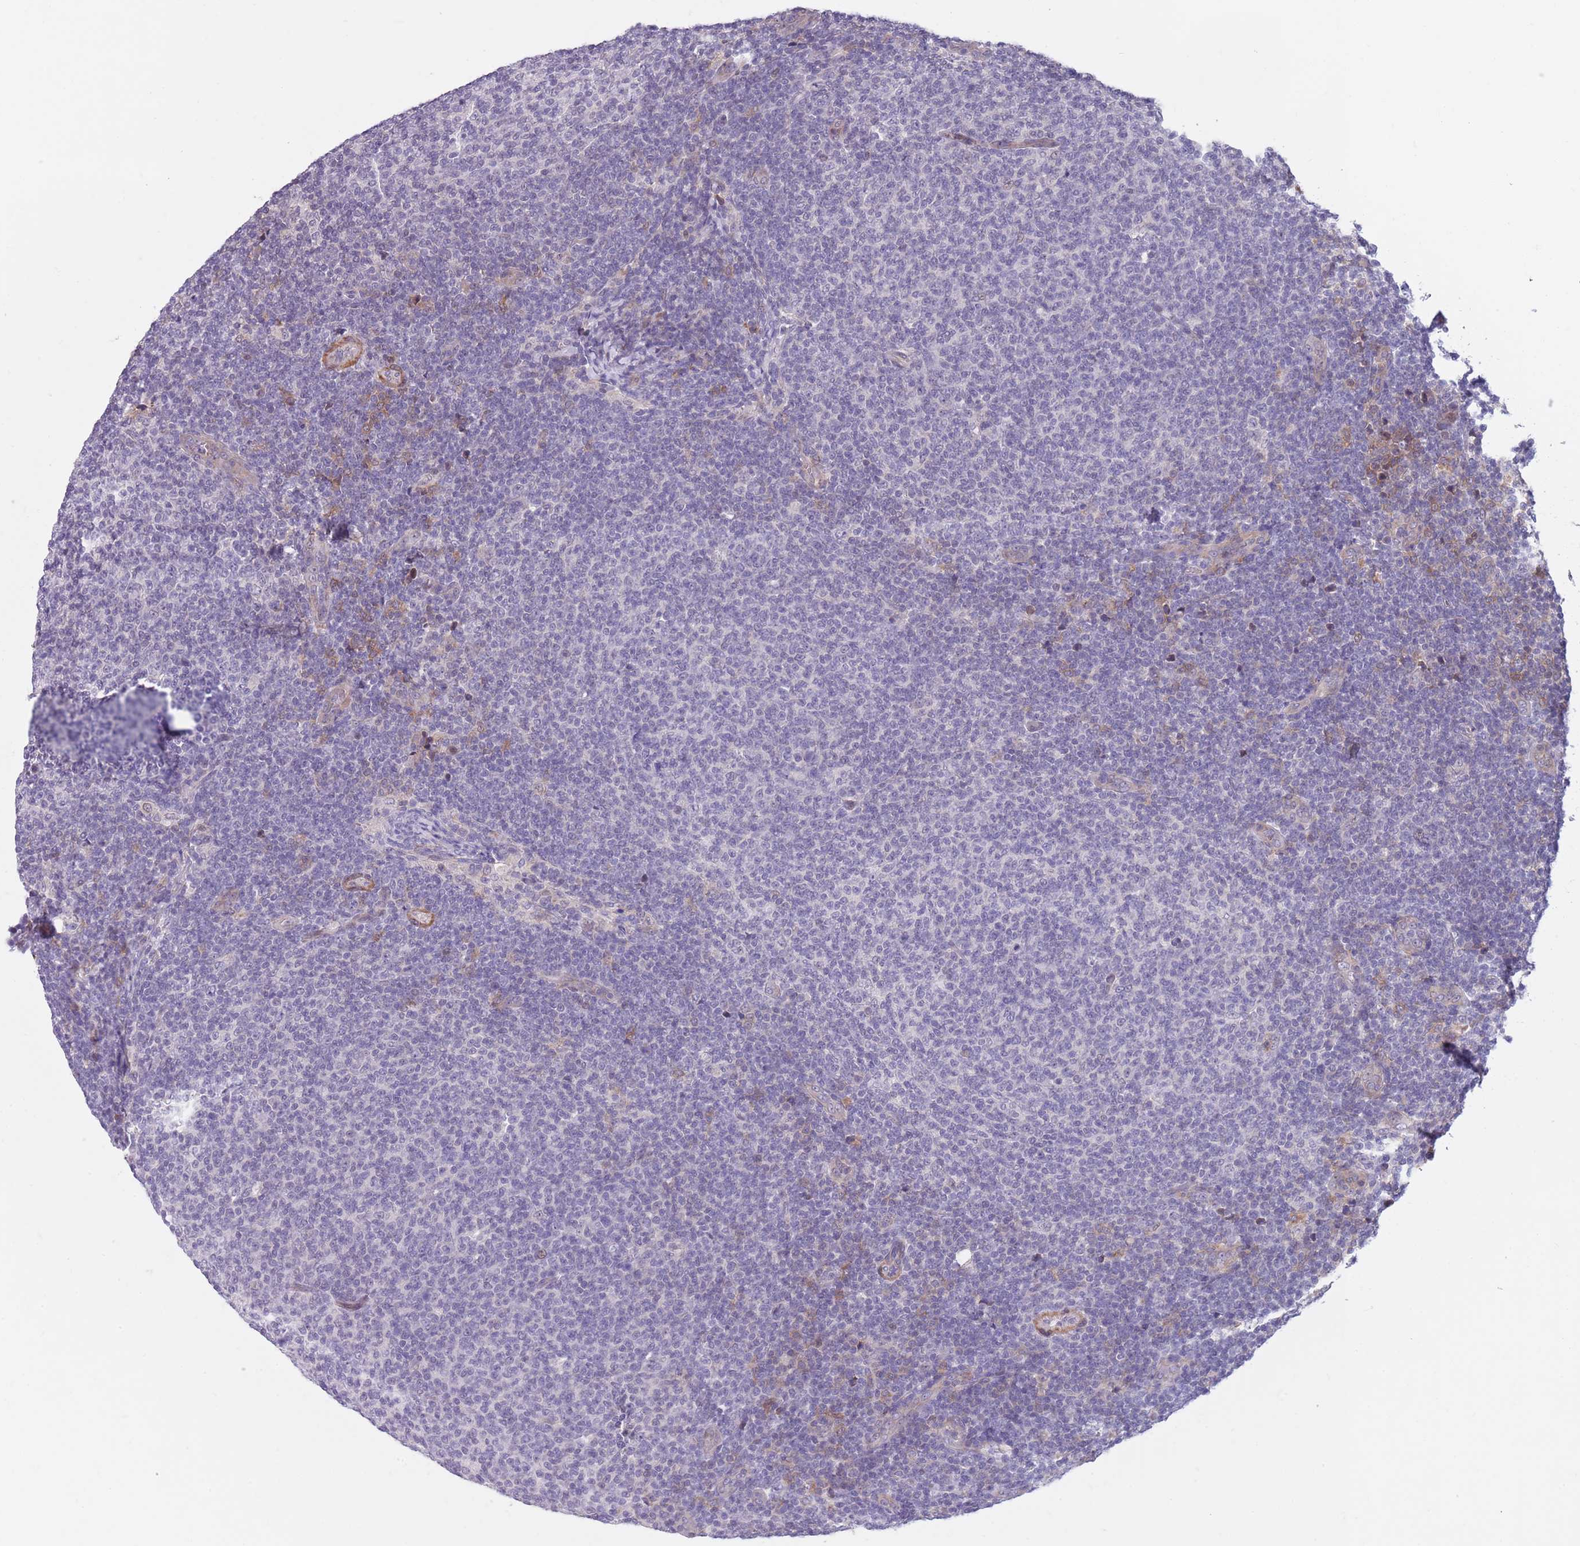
{"staining": {"intensity": "negative", "quantity": "none", "location": "none"}, "tissue": "lymphoma", "cell_type": "Tumor cells", "image_type": "cancer", "snomed": [{"axis": "morphology", "description": "Malignant lymphoma, non-Hodgkin's type, Low grade"}, {"axis": "topography", "description": "Lymph node"}], "caption": "This is an IHC image of human malignant lymphoma, non-Hodgkin's type (low-grade). There is no staining in tumor cells.", "gene": "JAML", "patient": {"sex": "male", "age": 66}}